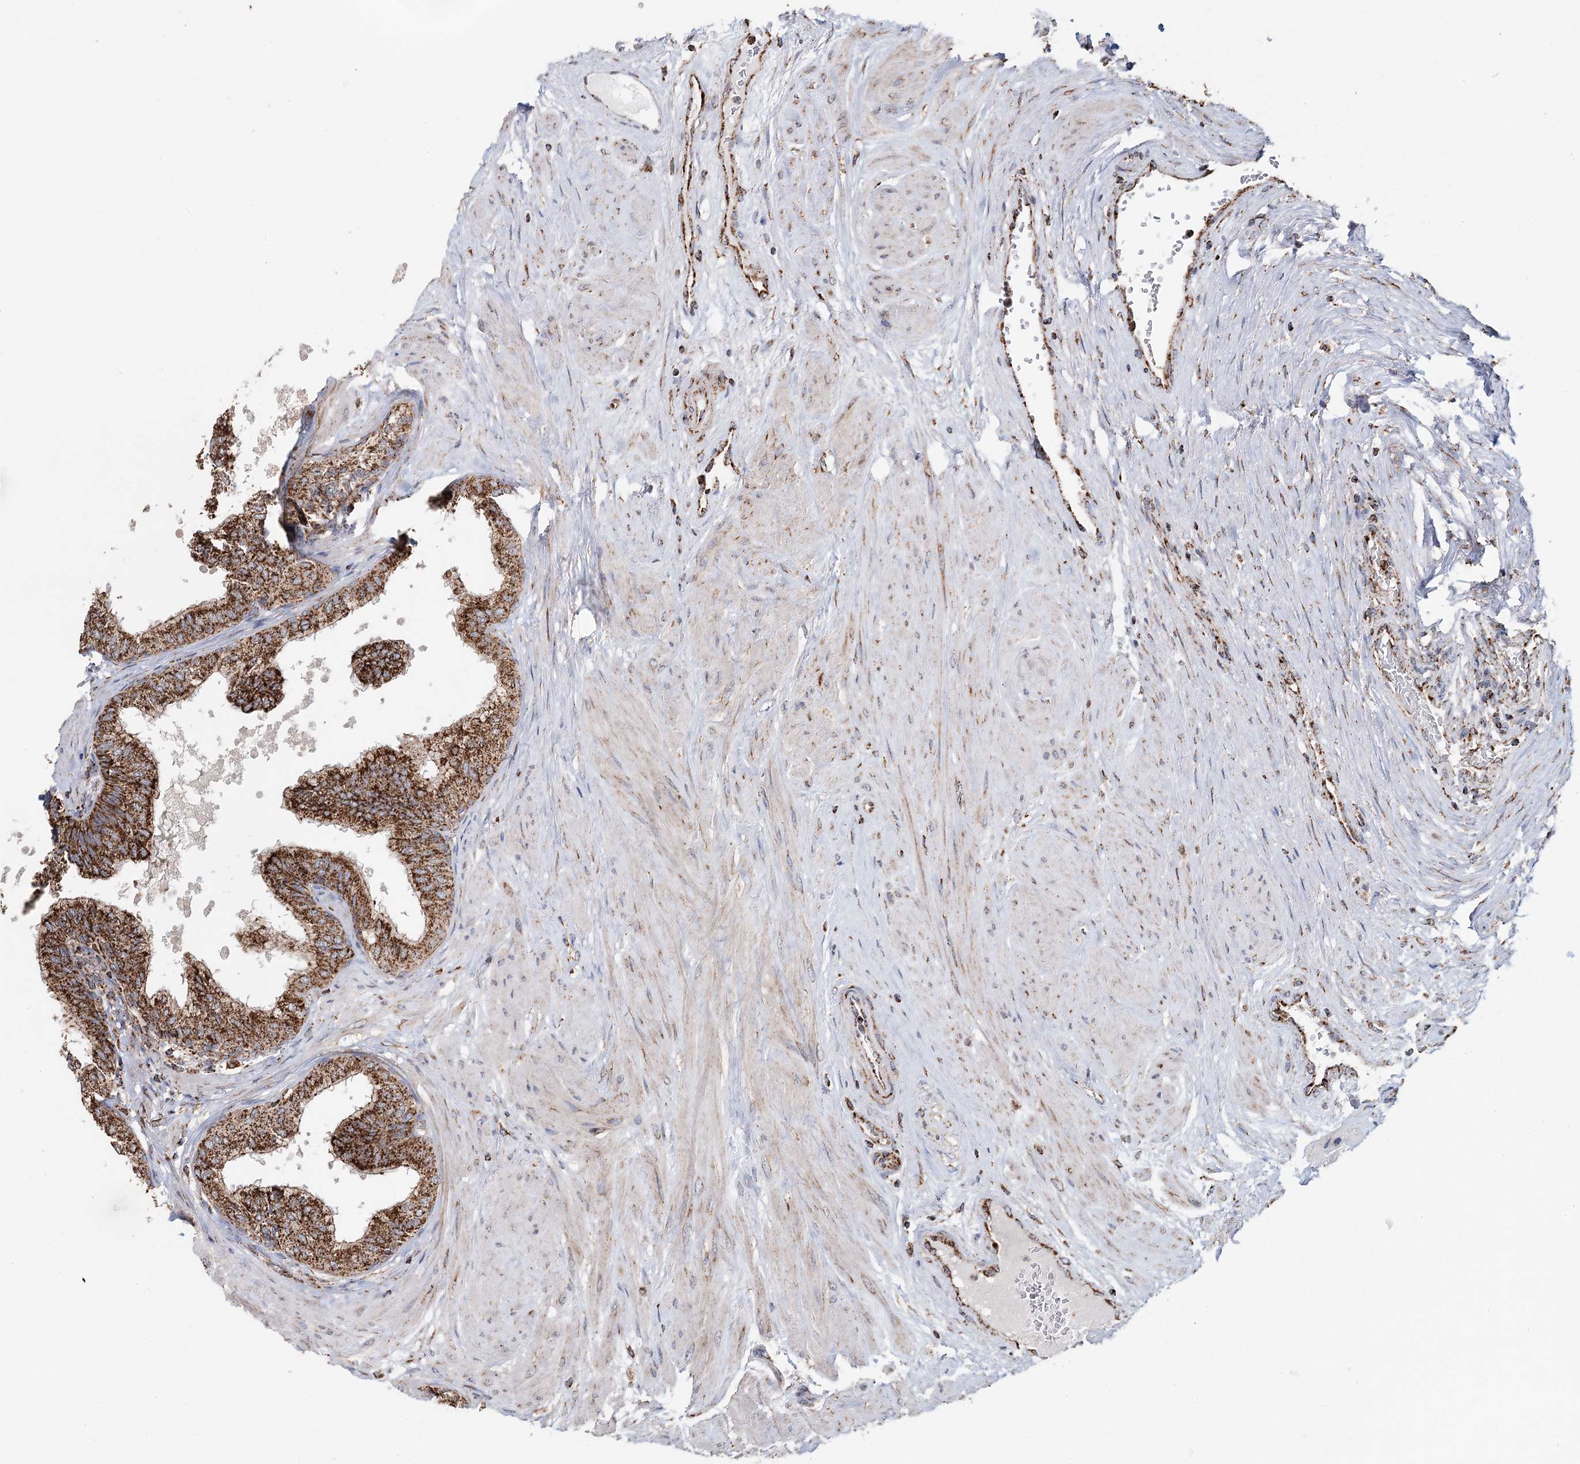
{"staining": {"intensity": "strong", "quantity": ">75%", "location": "cytoplasmic/membranous"}, "tissue": "prostate", "cell_type": "Glandular cells", "image_type": "normal", "snomed": [{"axis": "morphology", "description": "Normal tissue, NOS"}, {"axis": "topography", "description": "Prostate"}], "caption": "Prostate stained for a protein (brown) displays strong cytoplasmic/membranous positive positivity in approximately >75% of glandular cells.", "gene": "APH1A", "patient": {"sex": "male", "age": 60}}